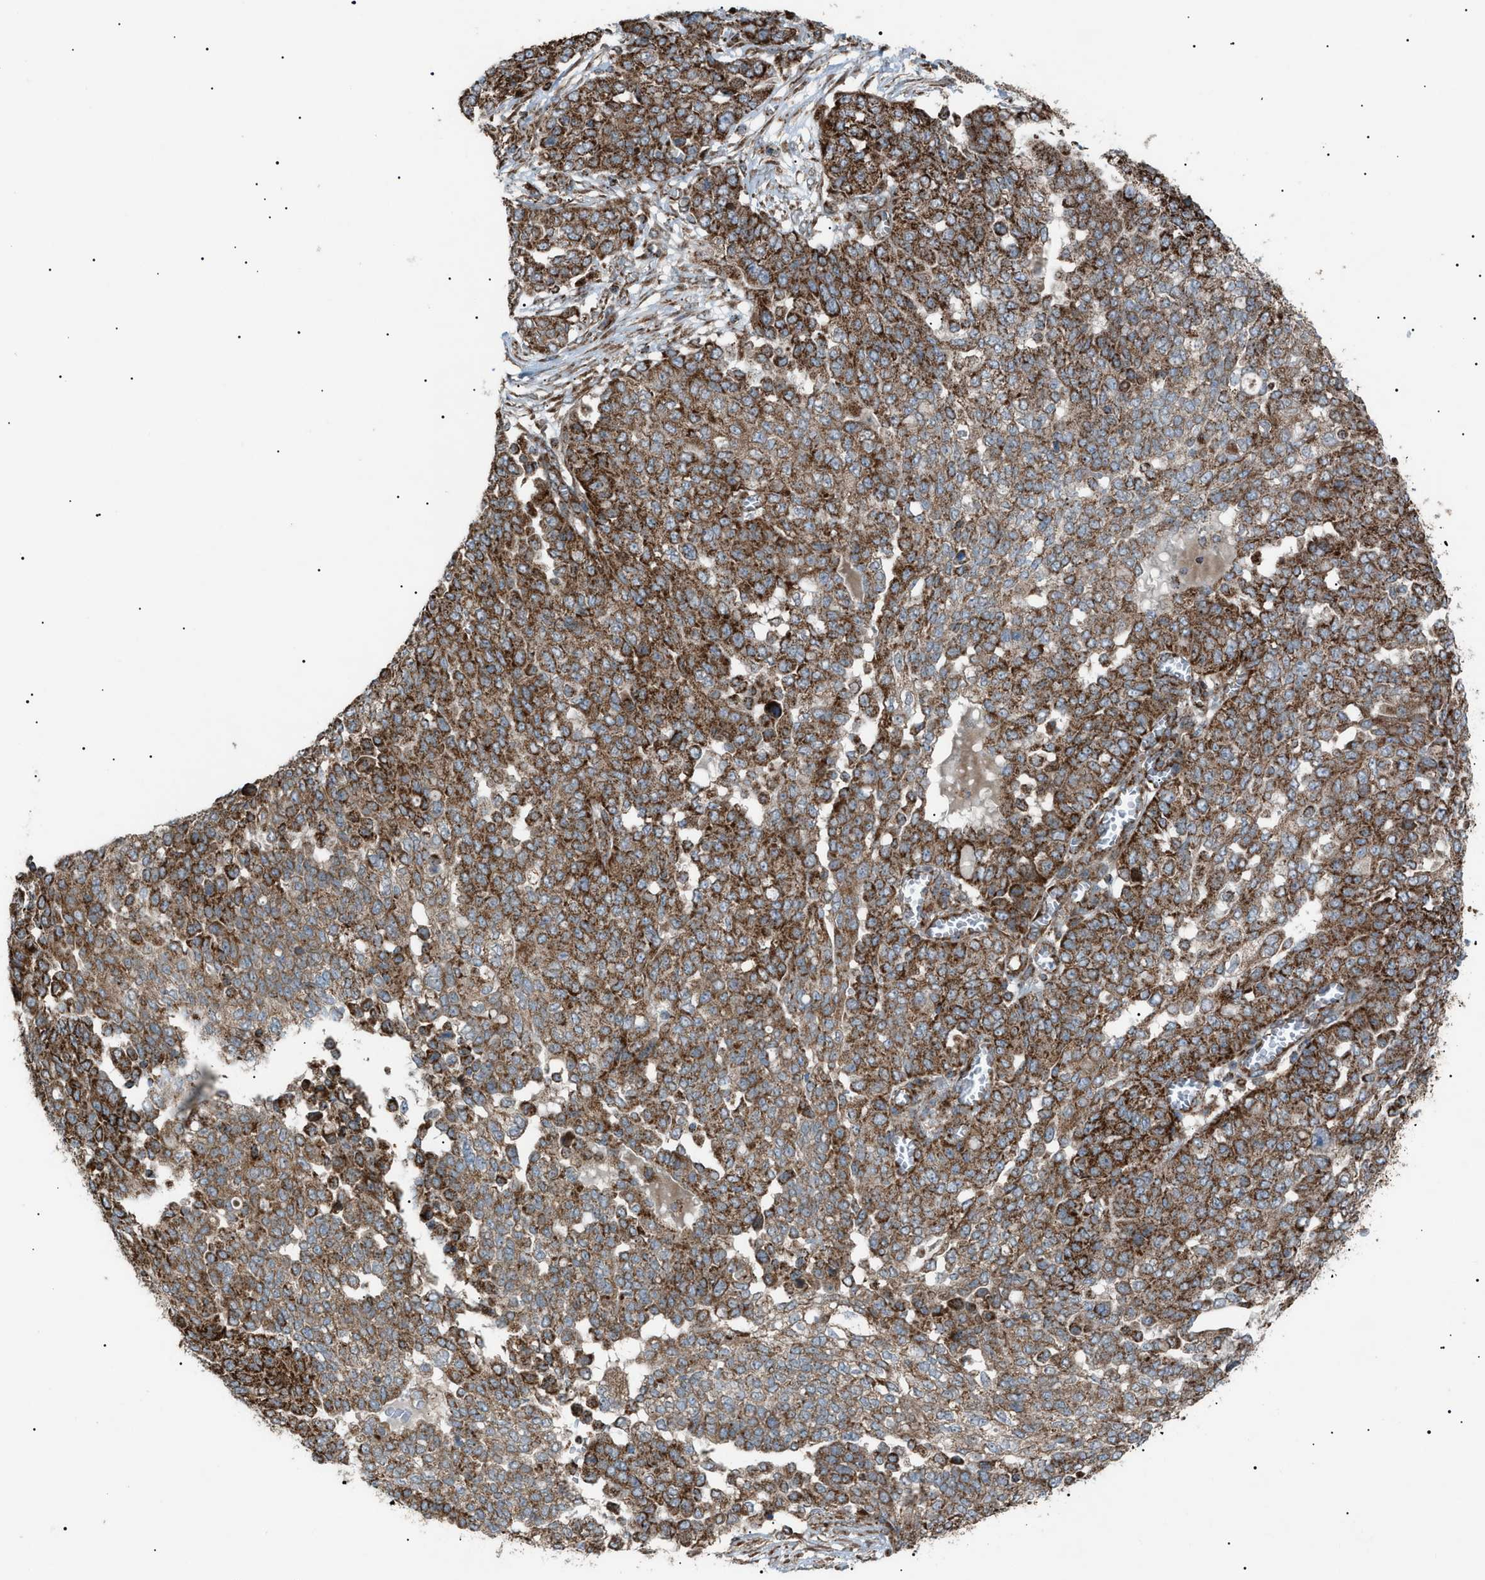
{"staining": {"intensity": "strong", "quantity": ">75%", "location": "cytoplasmic/membranous"}, "tissue": "ovarian cancer", "cell_type": "Tumor cells", "image_type": "cancer", "snomed": [{"axis": "morphology", "description": "Cystadenocarcinoma, serous, NOS"}, {"axis": "topography", "description": "Soft tissue"}, {"axis": "topography", "description": "Ovary"}], "caption": "This is a micrograph of immunohistochemistry (IHC) staining of ovarian cancer (serous cystadenocarcinoma), which shows strong expression in the cytoplasmic/membranous of tumor cells.", "gene": "C1GALT1C1", "patient": {"sex": "female", "age": 57}}